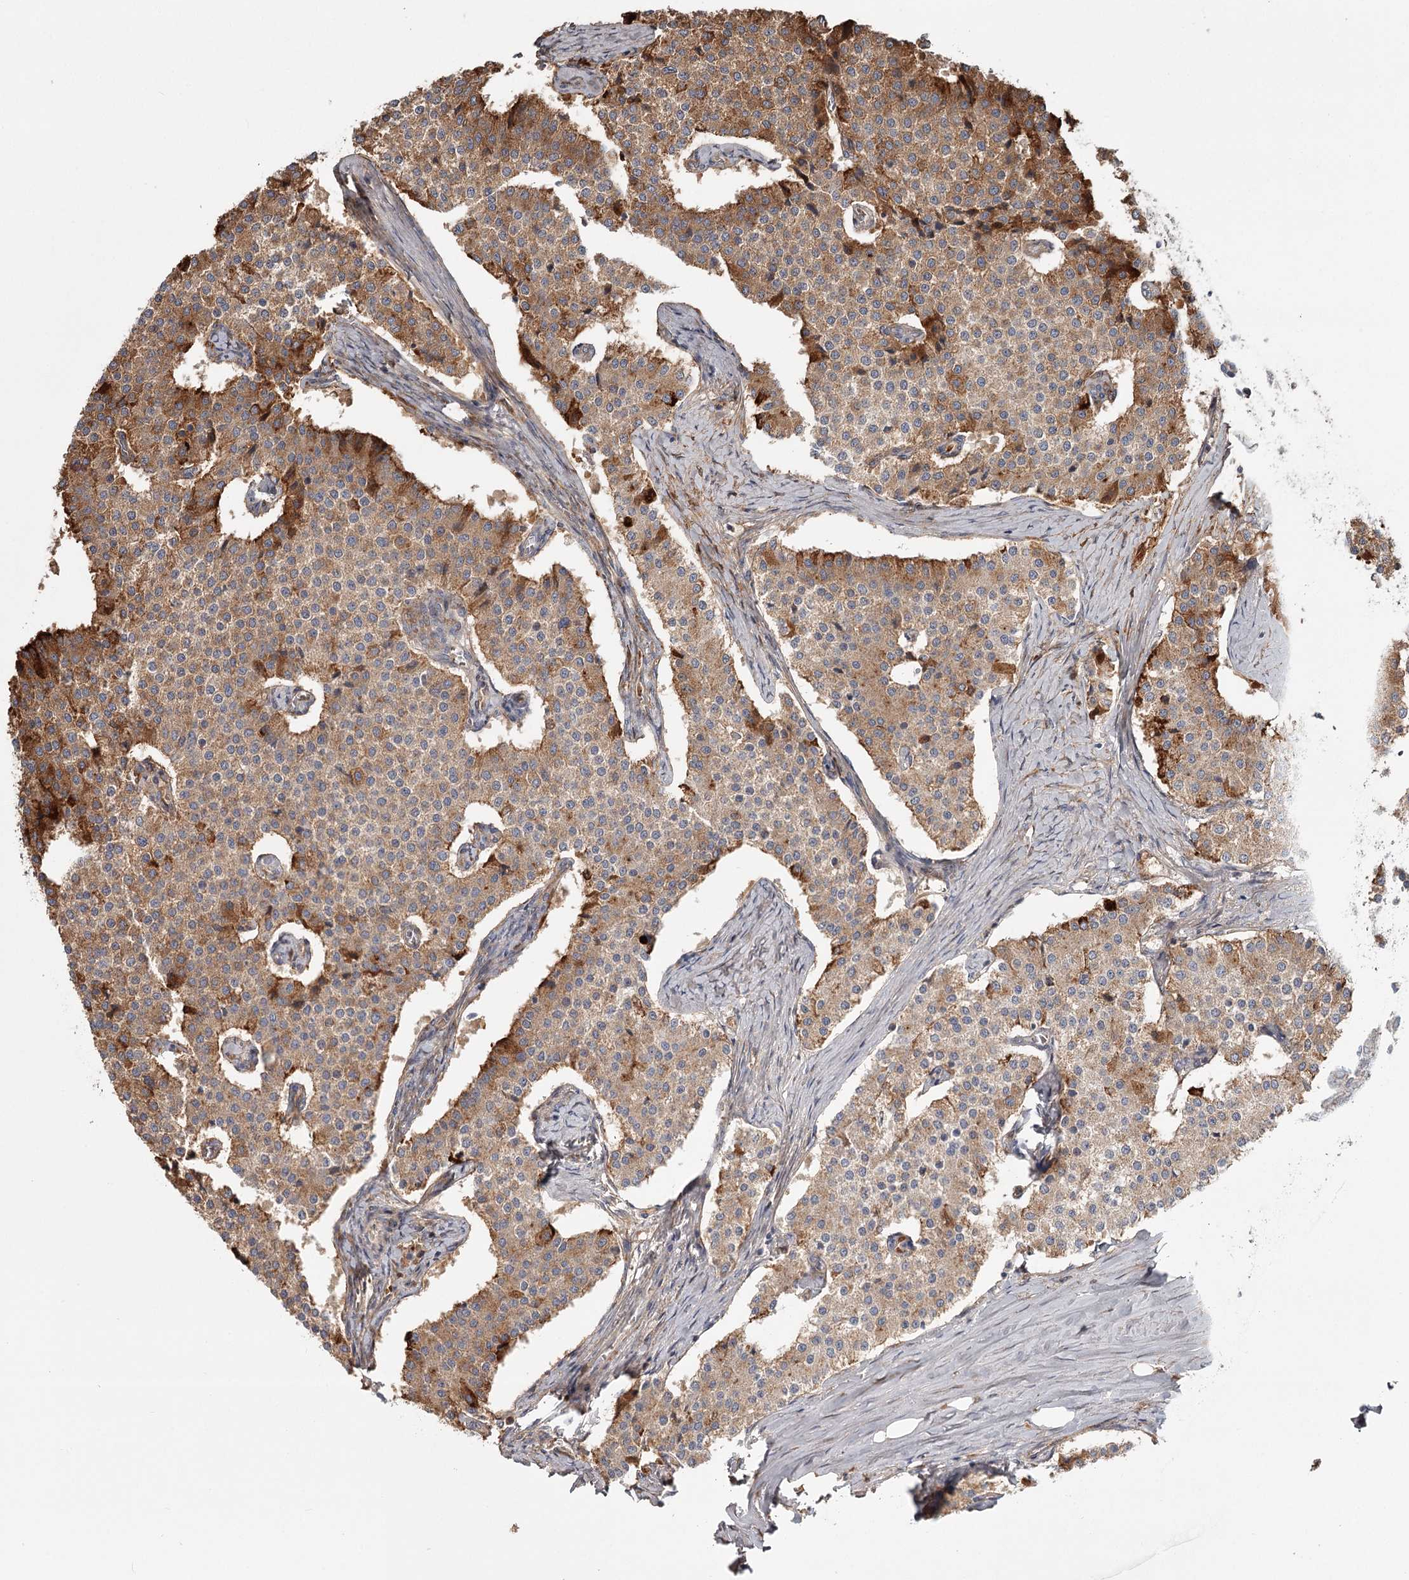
{"staining": {"intensity": "strong", "quantity": "<25%", "location": "cytoplasmic/membranous"}, "tissue": "carcinoid", "cell_type": "Tumor cells", "image_type": "cancer", "snomed": [{"axis": "morphology", "description": "Carcinoid, malignant, NOS"}, {"axis": "topography", "description": "Colon"}], "caption": "Carcinoid (malignant) was stained to show a protein in brown. There is medium levels of strong cytoplasmic/membranous staining in approximately <25% of tumor cells. The staining was performed using DAB (3,3'-diaminobenzidine) to visualize the protein expression in brown, while the nuclei were stained in blue with hematoxylin (Magnification: 20x).", "gene": "DHRS9", "patient": {"sex": "female", "age": 52}}